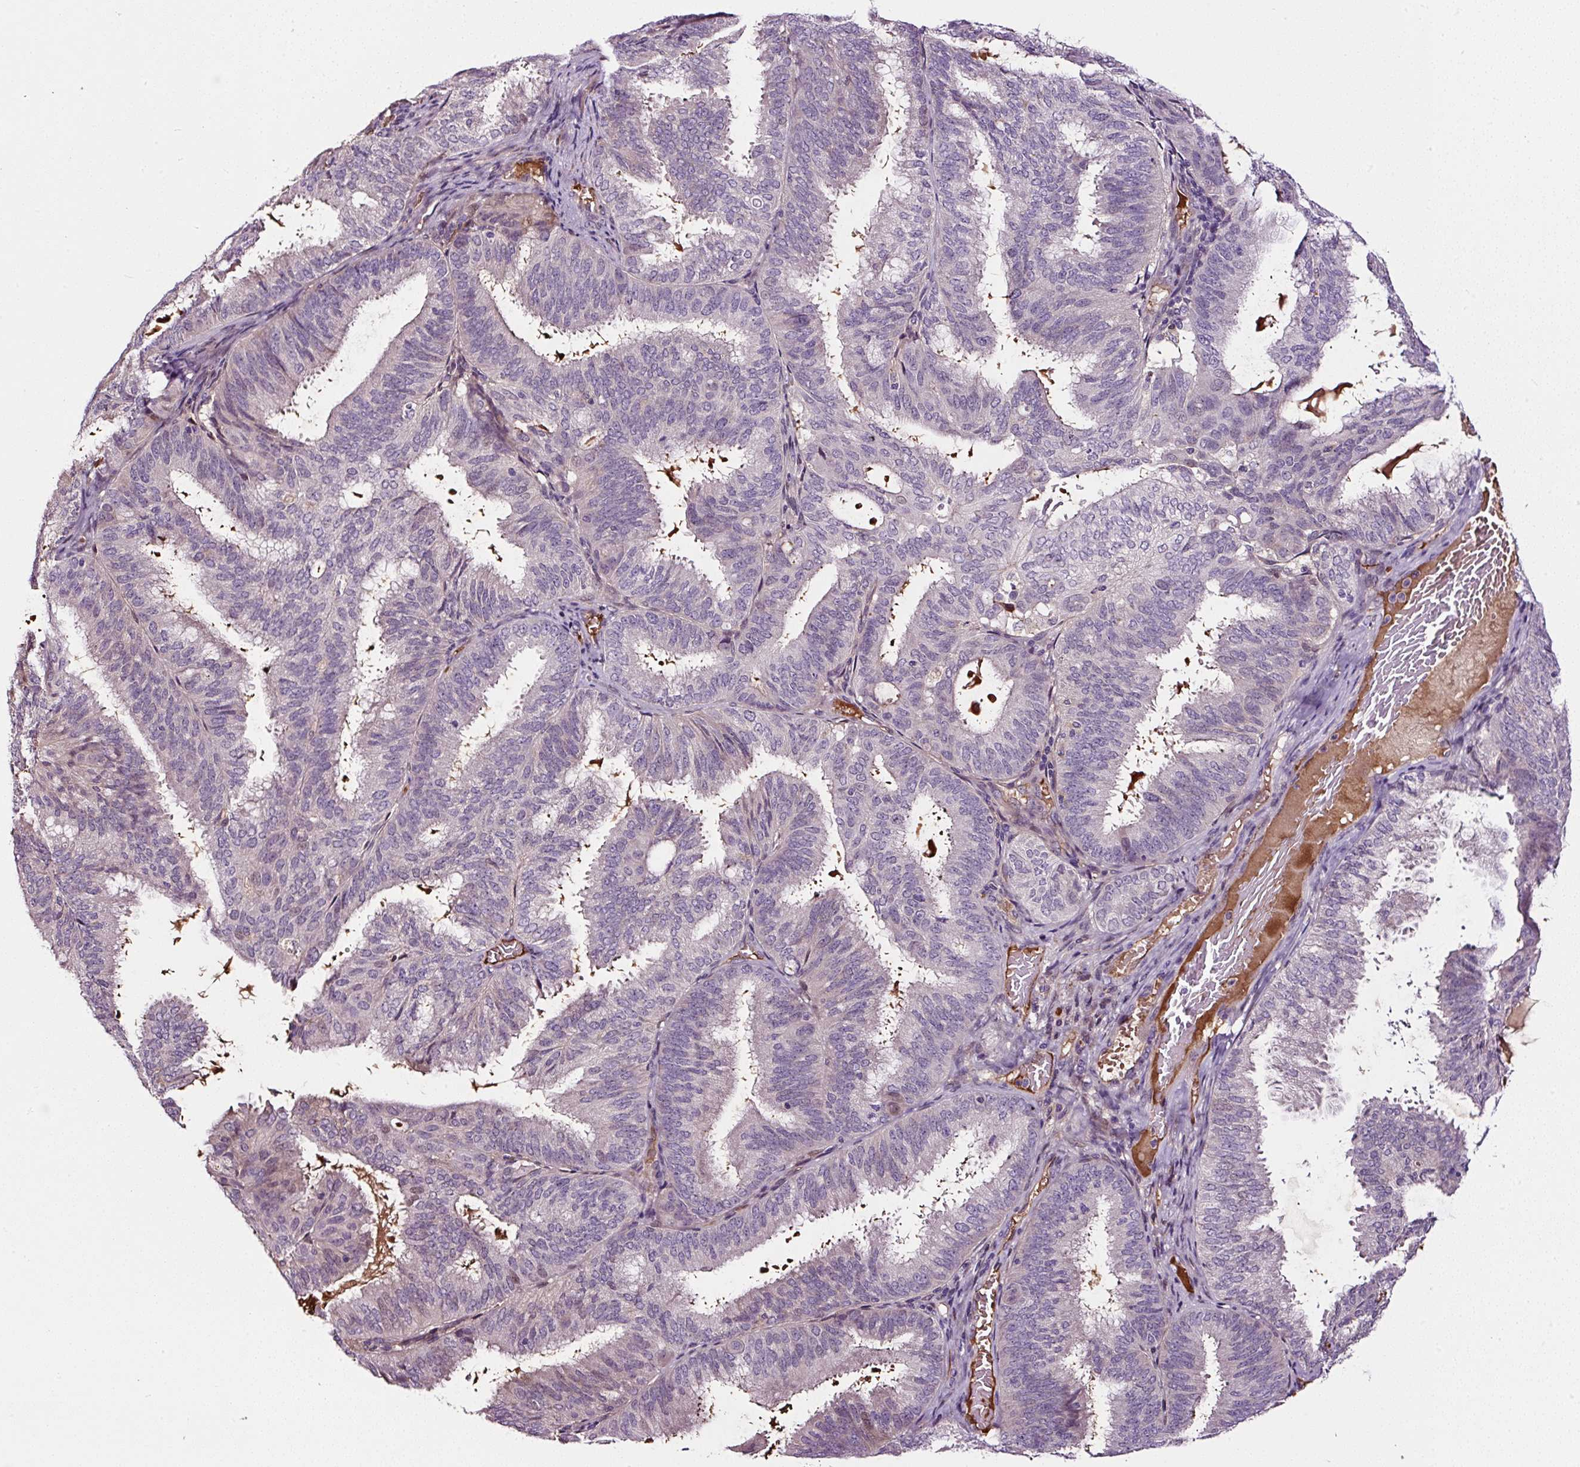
{"staining": {"intensity": "negative", "quantity": "none", "location": "none"}, "tissue": "endometrial cancer", "cell_type": "Tumor cells", "image_type": "cancer", "snomed": [{"axis": "morphology", "description": "Adenocarcinoma, NOS"}, {"axis": "topography", "description": "Endometrium"}], "caption": "The image reveals no significant expression in tumor cells of adenocarcinoma (endometrial). (DAB IHC visualized using brightfield microscopy, high magnification).", "gene": "LRRC24", "patient": {"sex": "female", "age": 49}}